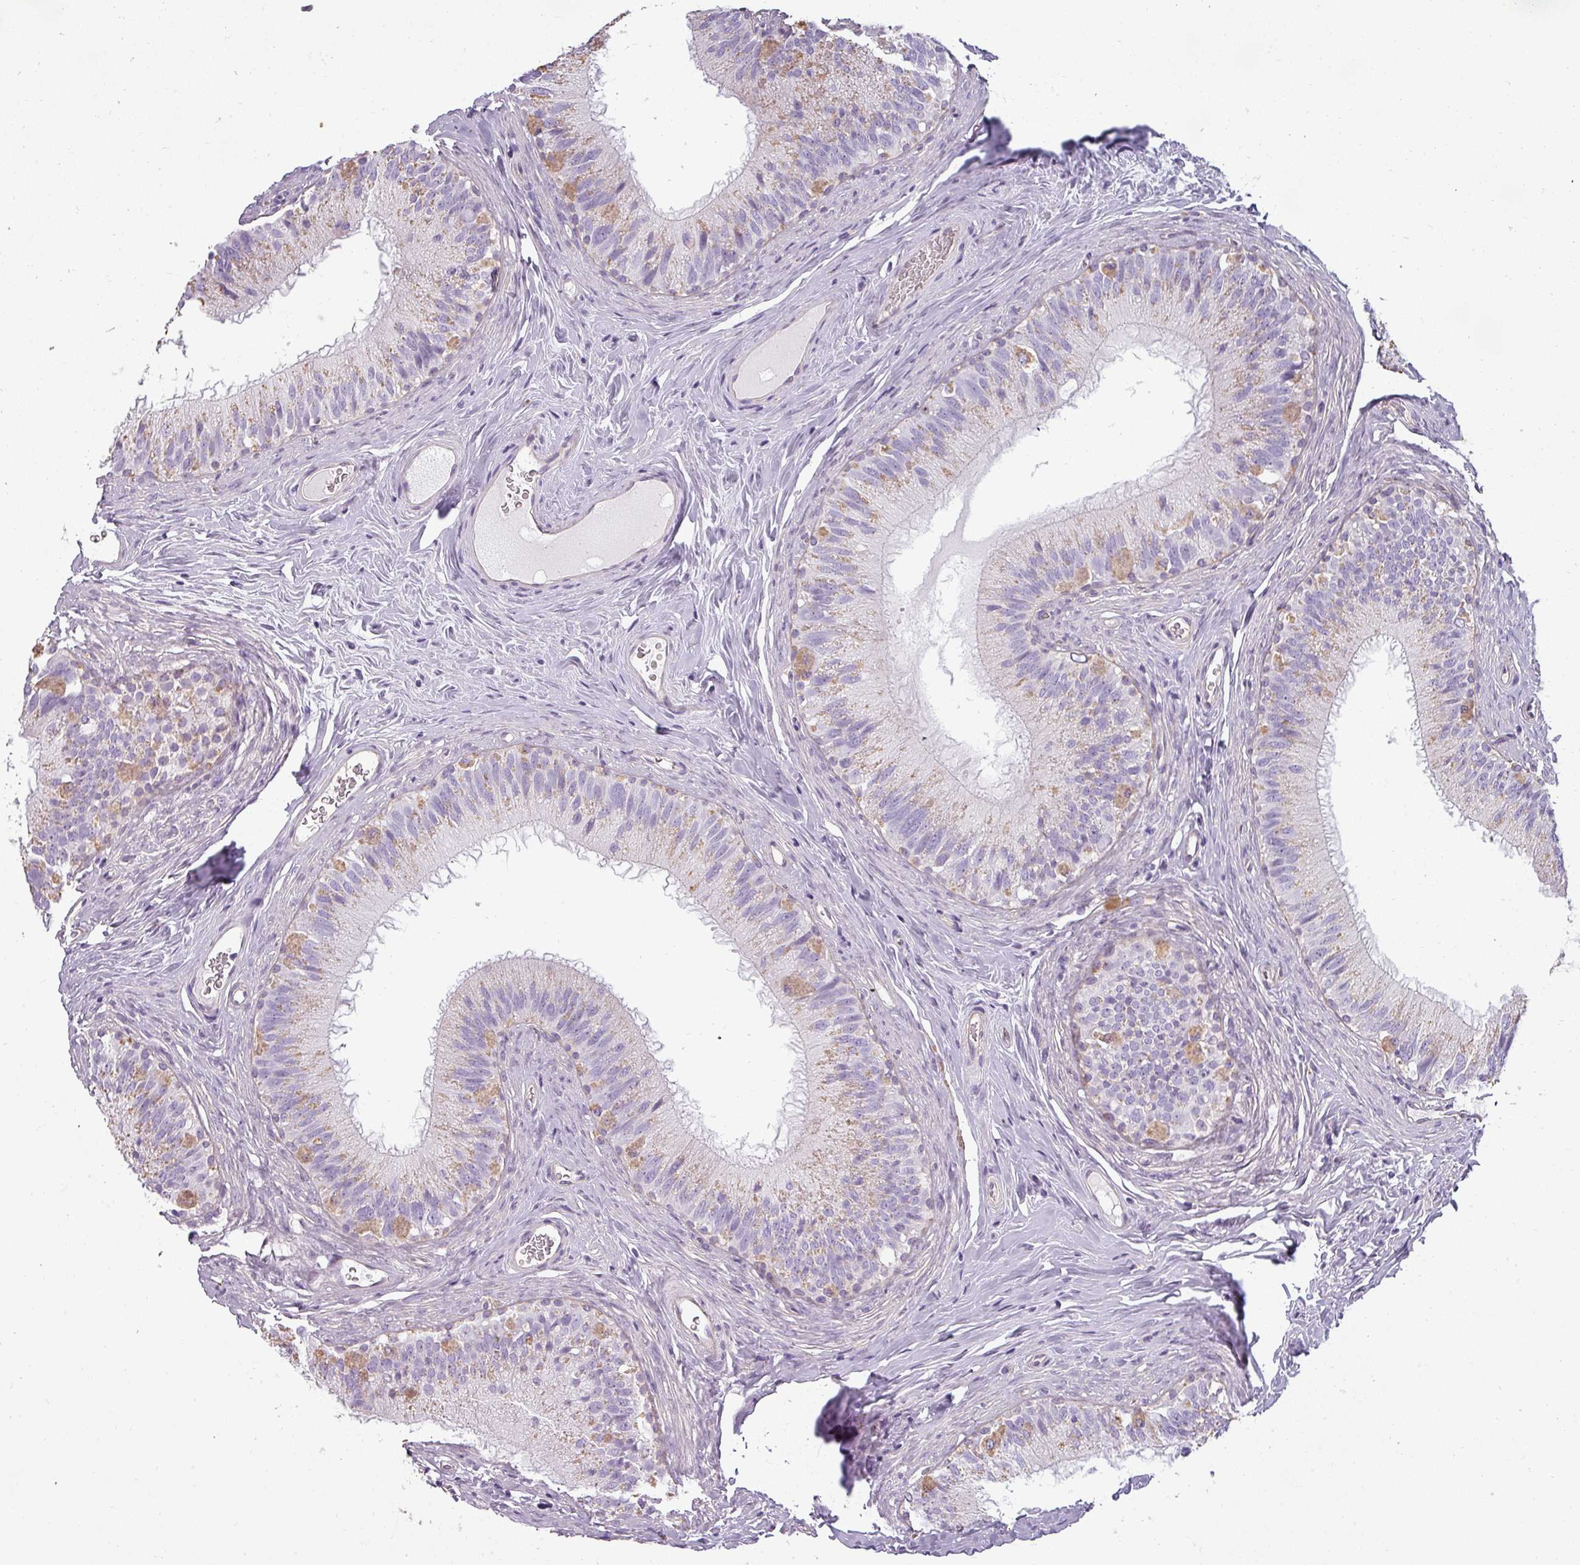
{"staining": {"intensity": "weak", "quantity": "<25%", "location": "cytoplasmic/membranous"}, "tissue": "epididymis", "cell_type": "Glandular cells", "image_type": "normal", "snomed": [{"axis": "morphology", "description": "Normal tissue, NOS"}, {"axis": "topography", "description": "Epididymis"}], "caption": "This is an immunohistochemistry (IHC) photomicrograph of unremarkable human epididymis. There is no staining in glandular cells.", "gene": "ASB1", "patient": {"sex": "male", "age": 38}}